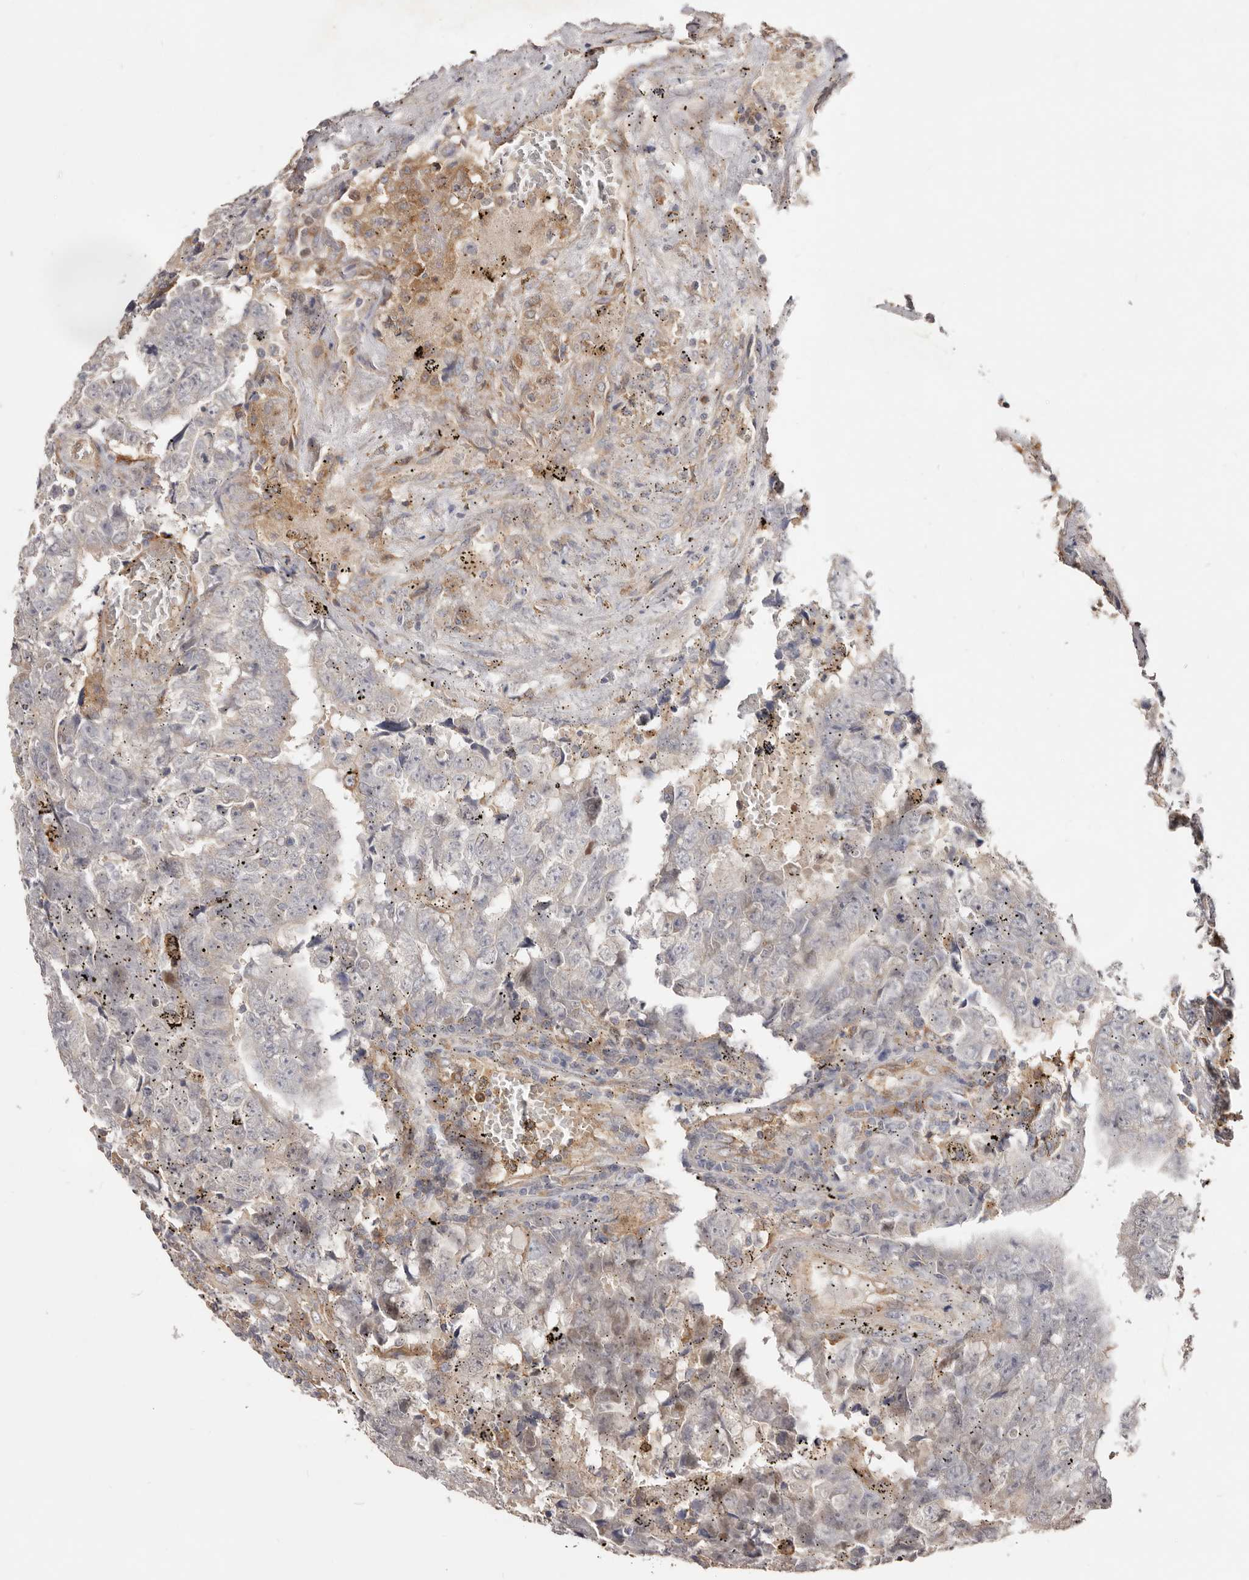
{"staining": {"intensity": "negative", "quantity": "none", "location": "none"}, "tissue": "testis cancer", "cell_type": "Tumor cells", "image_type": "cancer", "snomed": [{"axis": "morphology", "description": "Carcinoma, Embryonal, NOS"}, {"axis": "topography", "description": "Testis"}], "caption": "A photomicrograph of human embryonal carcinoma (testis) is negative for staining in tumor cells.", "gene": "LRRC25", "patient": {"sex": "male", "age": 25}}